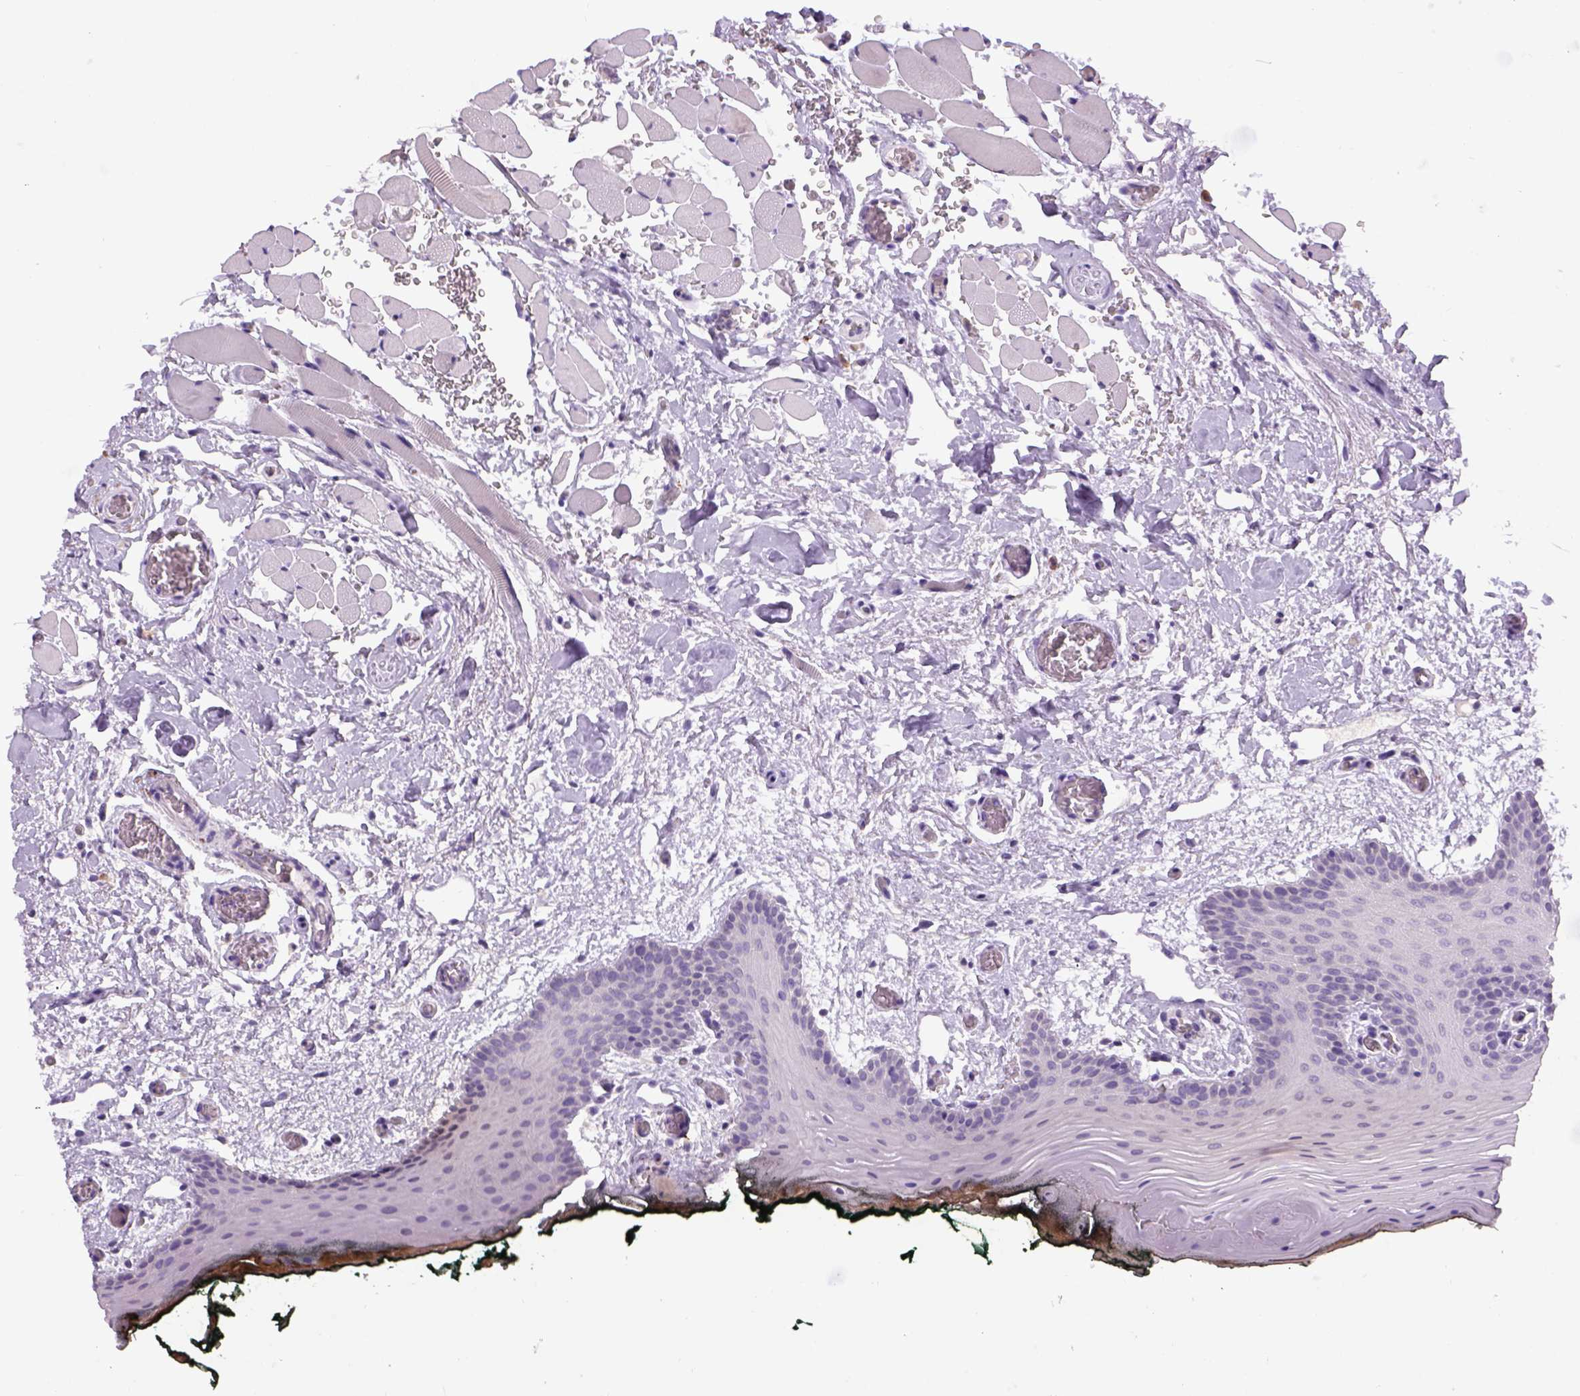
{"staining": {"intensity": "negative", "quantity": "none", "location": "none"}, "tissue": "oral mucosa", "cell_type": "Squamous epithelial cells", "image_type": "normal", "snomed": [{"axis": "morphology", "description": "Normal tissue, NOS"}, {"axis": "topography", "description": "Oral tissue"}, {"axis": "topography", "description": "Head-Neck"}], "caption": "This is a photomicrograph of IHC staining of normal oral mucosa, which shows no staining in squamous epithelial cells.", "gene": "DBH", "patient": {"sex": "male", "age": 65}}